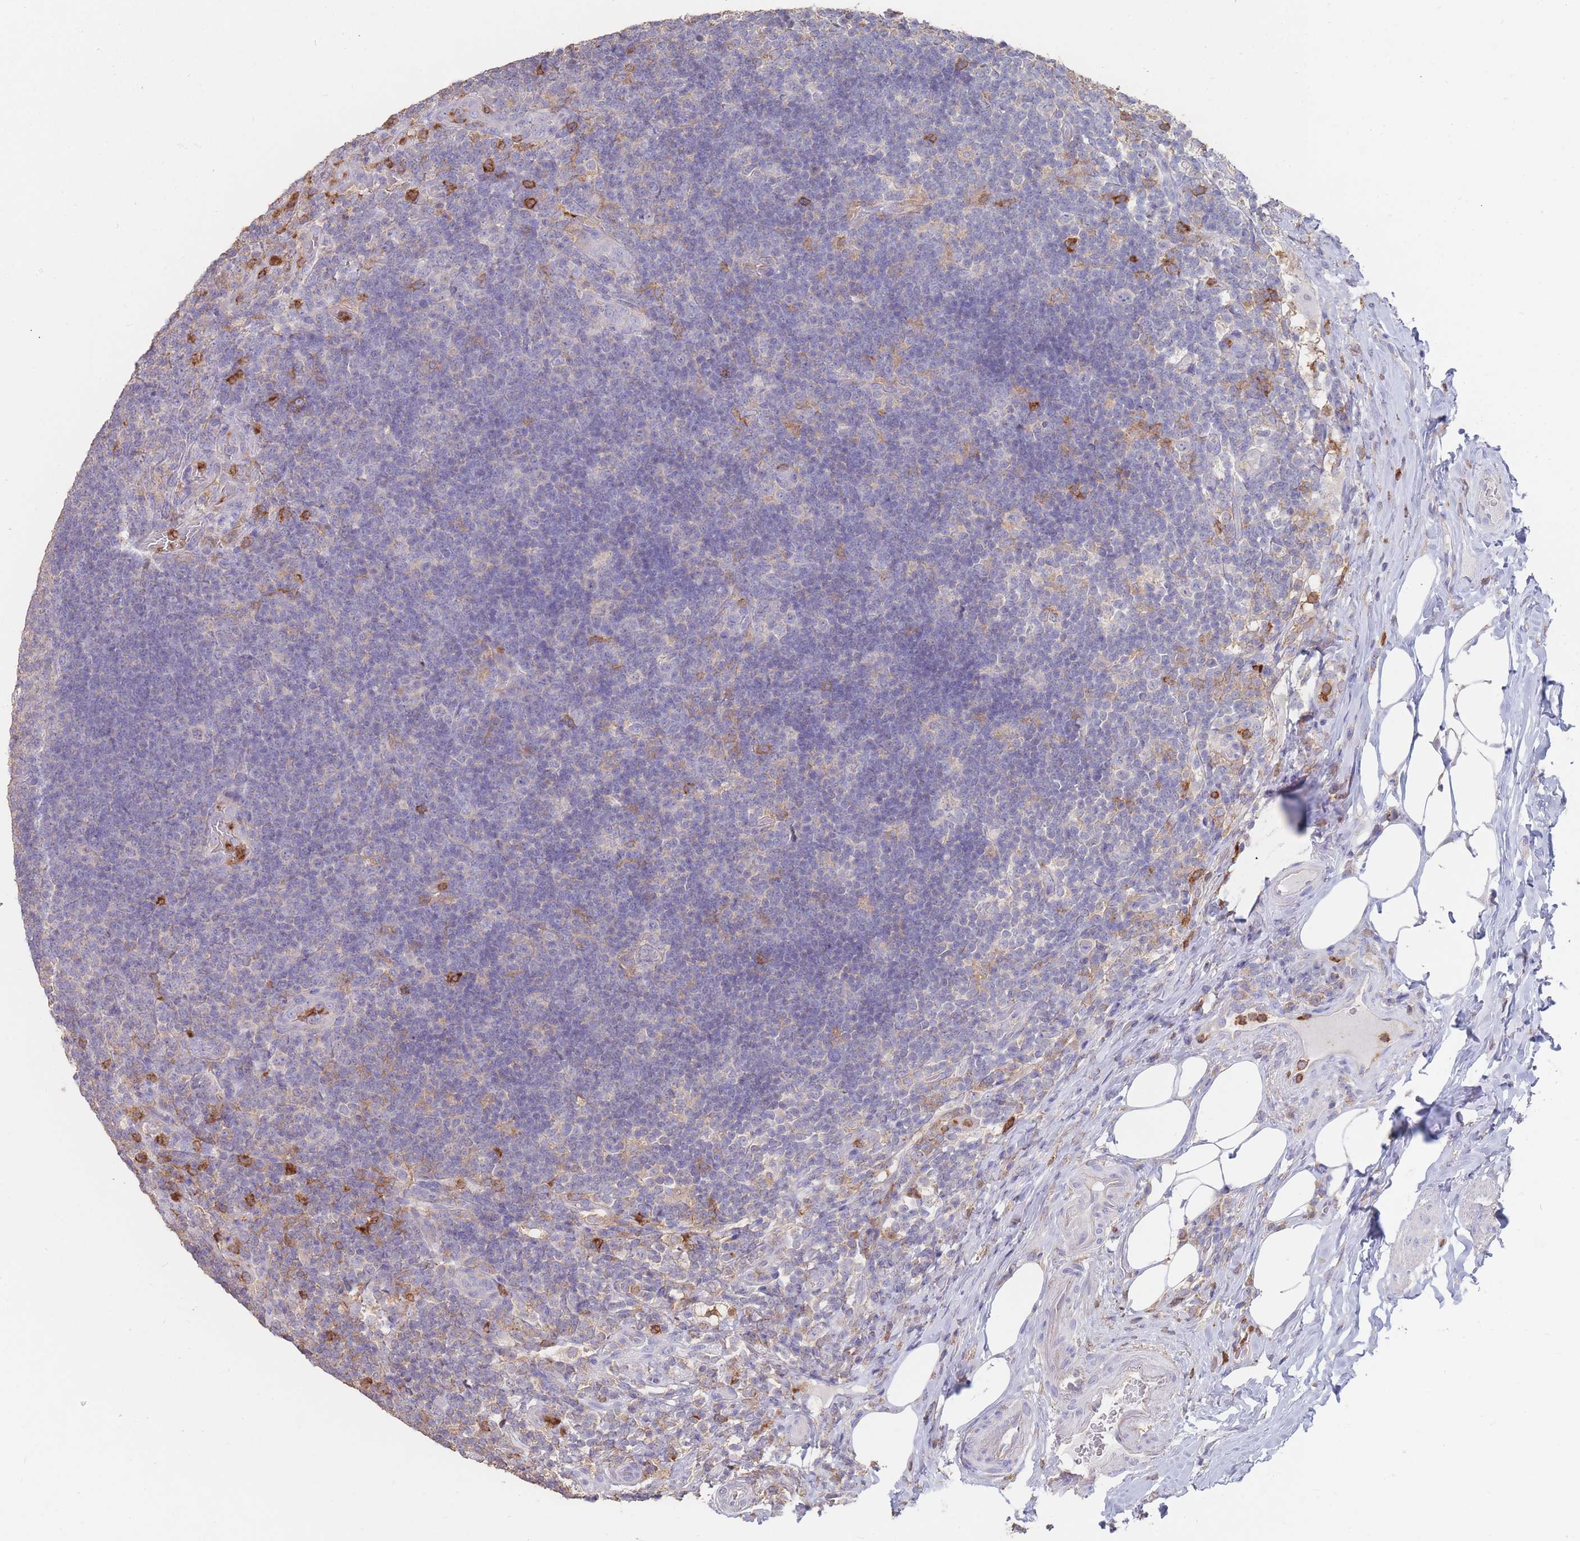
{"staining": {"intensity": "weak", "quantity": "<25%", "location": "cytoplasmic/membranous"}, "tissue": "appendix", "cell_type": "Glandular cells", "image_type": "normal", "snomed": [{"axis": "morphology", "description": "Normal tissue, NOS"}, {"axis": "topography", "description": "Appendix"}], "caption": "Immunohistochemistry micrograph of normal appendix stained for a protein (brown), which reveals no positivity in glandular cells.", "gene": "CLEC12A", "patient": {"sex": "female", "age": 43}}